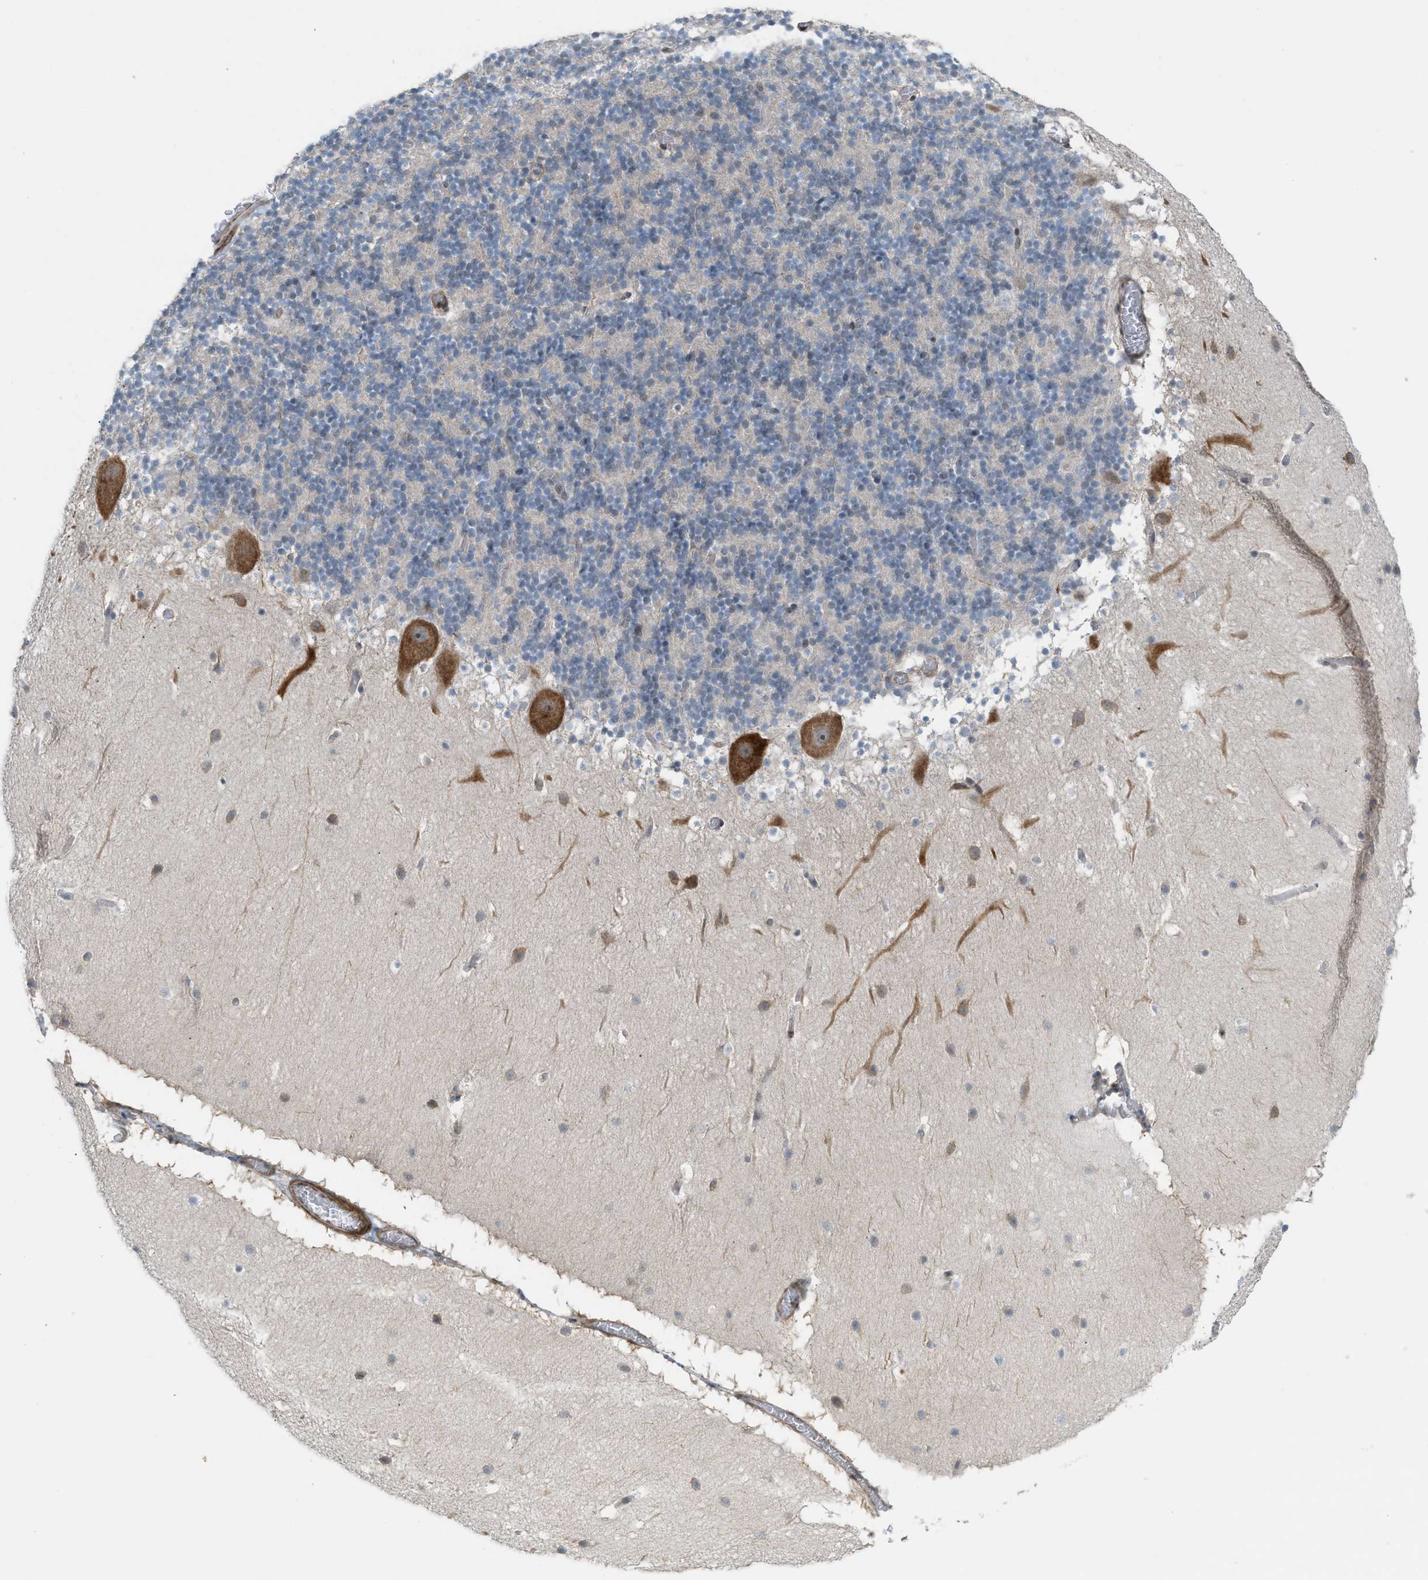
{"staining": {"intensity": "weak", "quantity": "25%-75%", "location": "cytoplasmic/membranous"}, "tissue": "cerebellum", "cell_type": "Cells in granular layer", "image_type": "normal", "snomed": [{"axis": "morphology", "description": "Normal tissue, NOS"}, {"axis": "topography", "description": "Cerebellum"}], "caption": "Immunohistochemical staining of unremarkable cerebellum displays 25%-75% levels of weak cytoplasmic/membranous protein staining in about 25%-75% of cells in granular layer.", "gene": "ZNF276", "patient": {"sex": "male", "age": 45}}